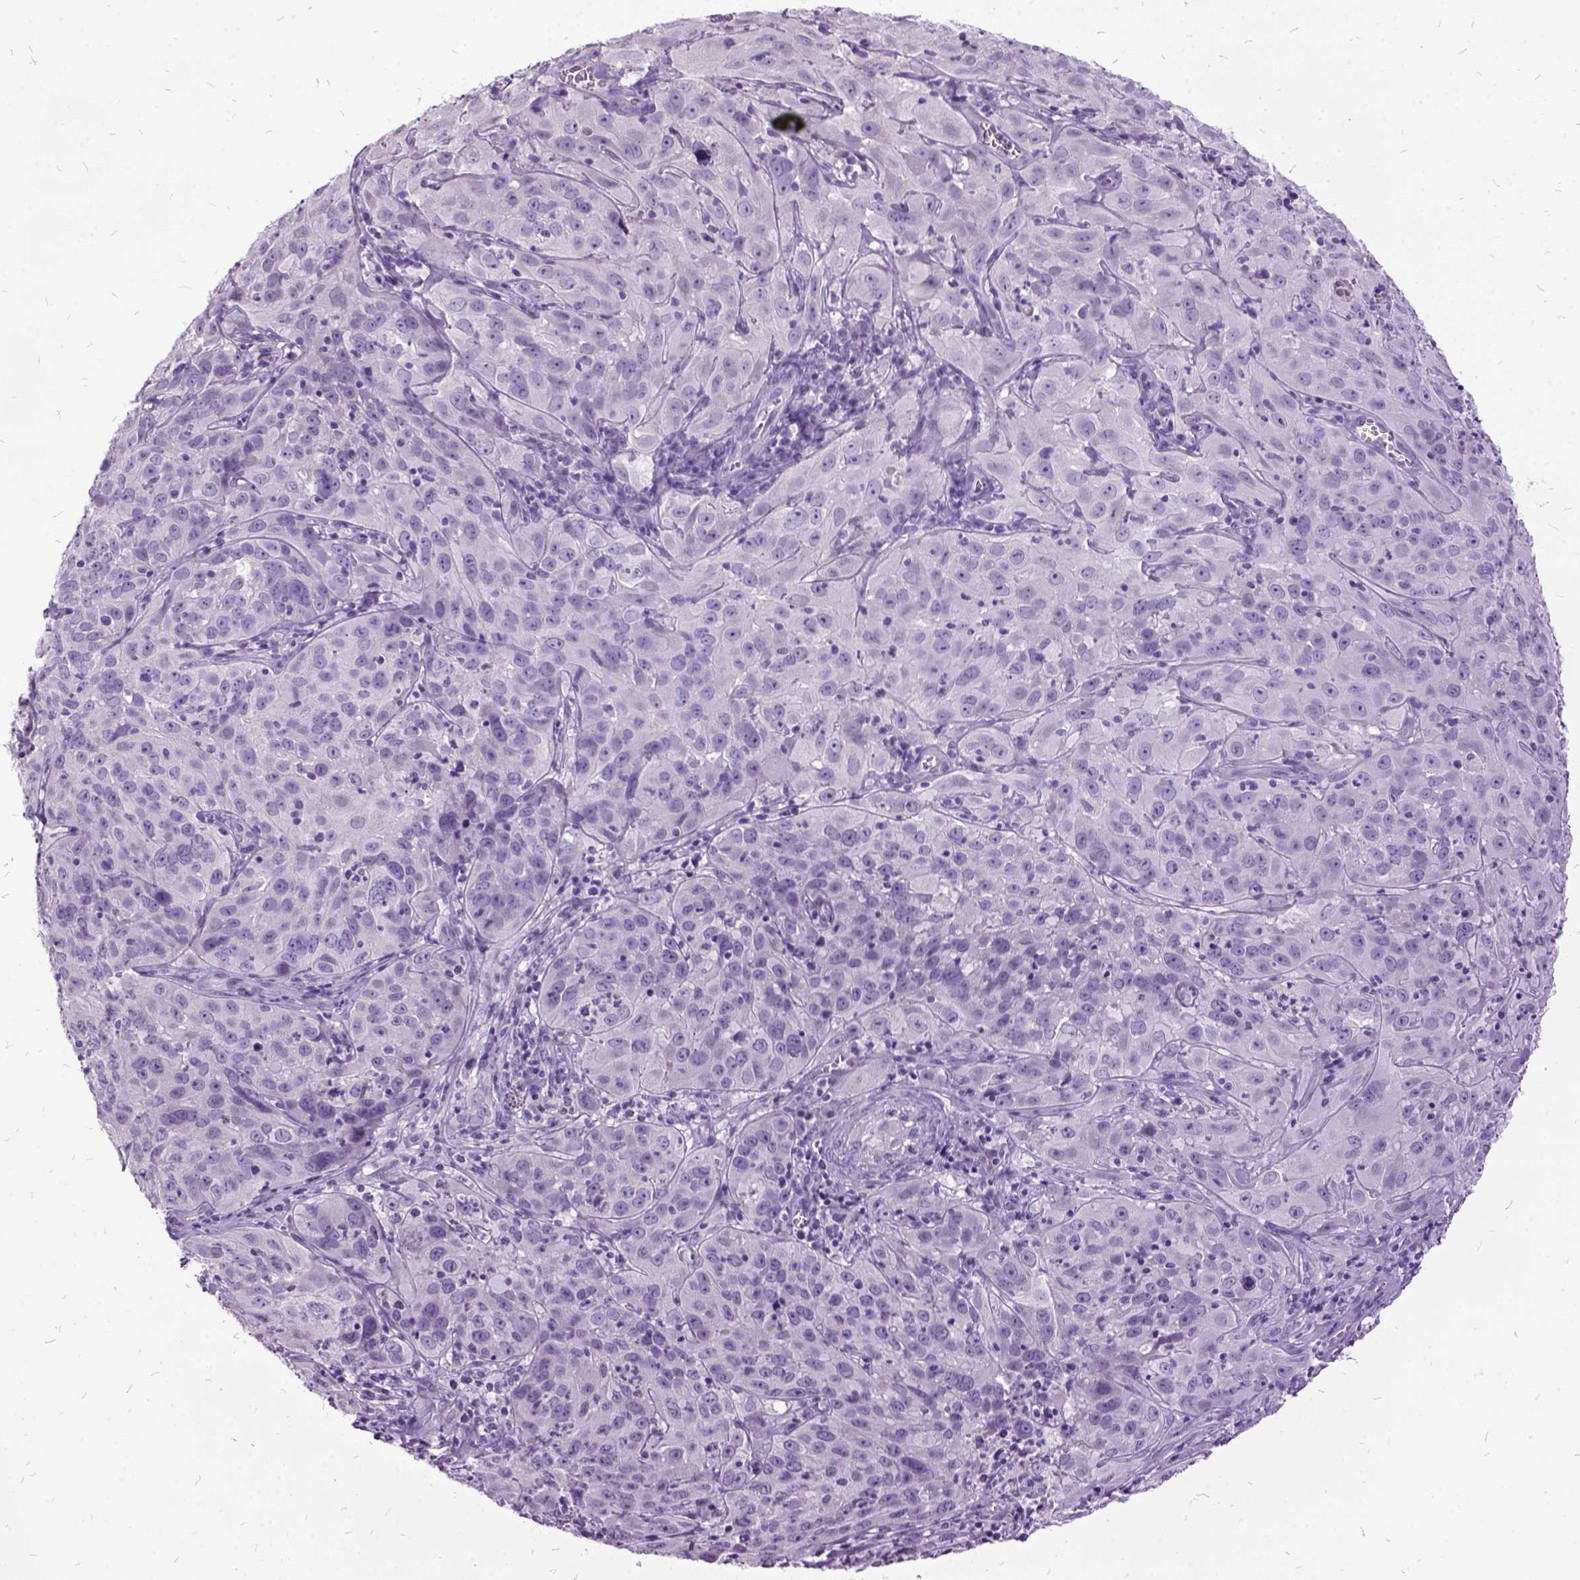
{"staining": {"intensity": "negative", "quantity": "none", "location": "none"}, "tissue": "cervical cancer", "cell_type": "Tumor cells", "image_type": "cancer", "snomed": [{"axis": "morphology", "description": "Squamous cell carcinoma, NOS"}, {"axis": "topography", "description": "Cervix"}], "caption": "Tumor cells show no significant protein positivity in cervical cancer (squamous cell carcinoma). Nuclei are stained in blue.", "gene": "MME", "patient": {"sex": "female", "age": 32}}